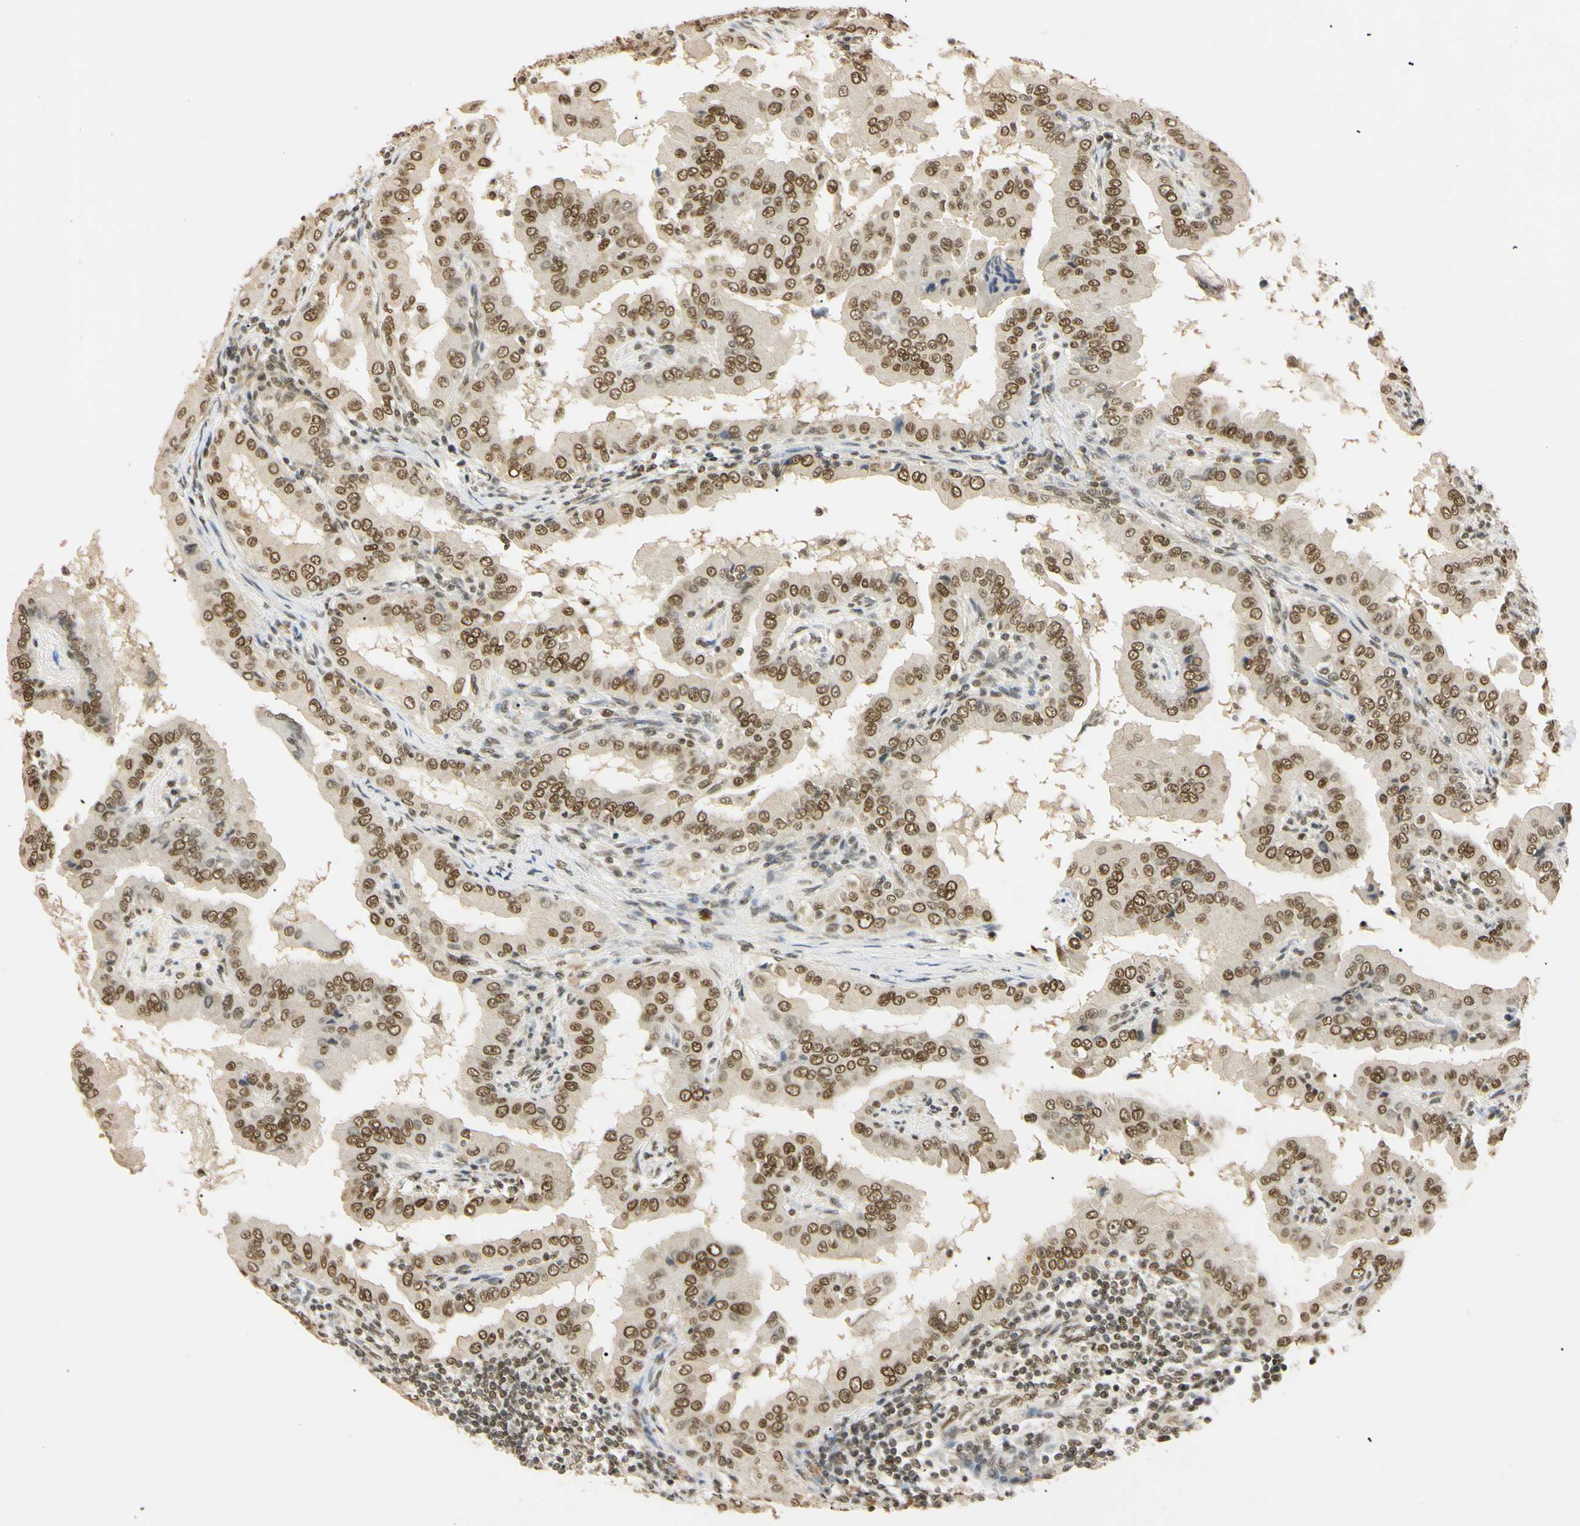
{"staining": {"intensity": "strong", "quantity": ">75%", "location": "nuclear"}, "tissue": "thyroid cancer", "cell_type": "Tumor cells", "image_type": "cancer", "snomed": [{"axis": "morphology", "description": "Papillary adenocarcinoma, NOS"}, {"axis": "topography", "description": "Thyroid gland"}], "caption": "Papillary adenocarcinoma (thyroid) was stained to show a protein in brown. There is high levels of strong nuclear positivity in approximately >75% of tumor cells. (brown staining indicates protein expression, while blue staining denotes nuclei).", "gene": "SMARCA5", "patient": {"sex": "male", "age": 33}}